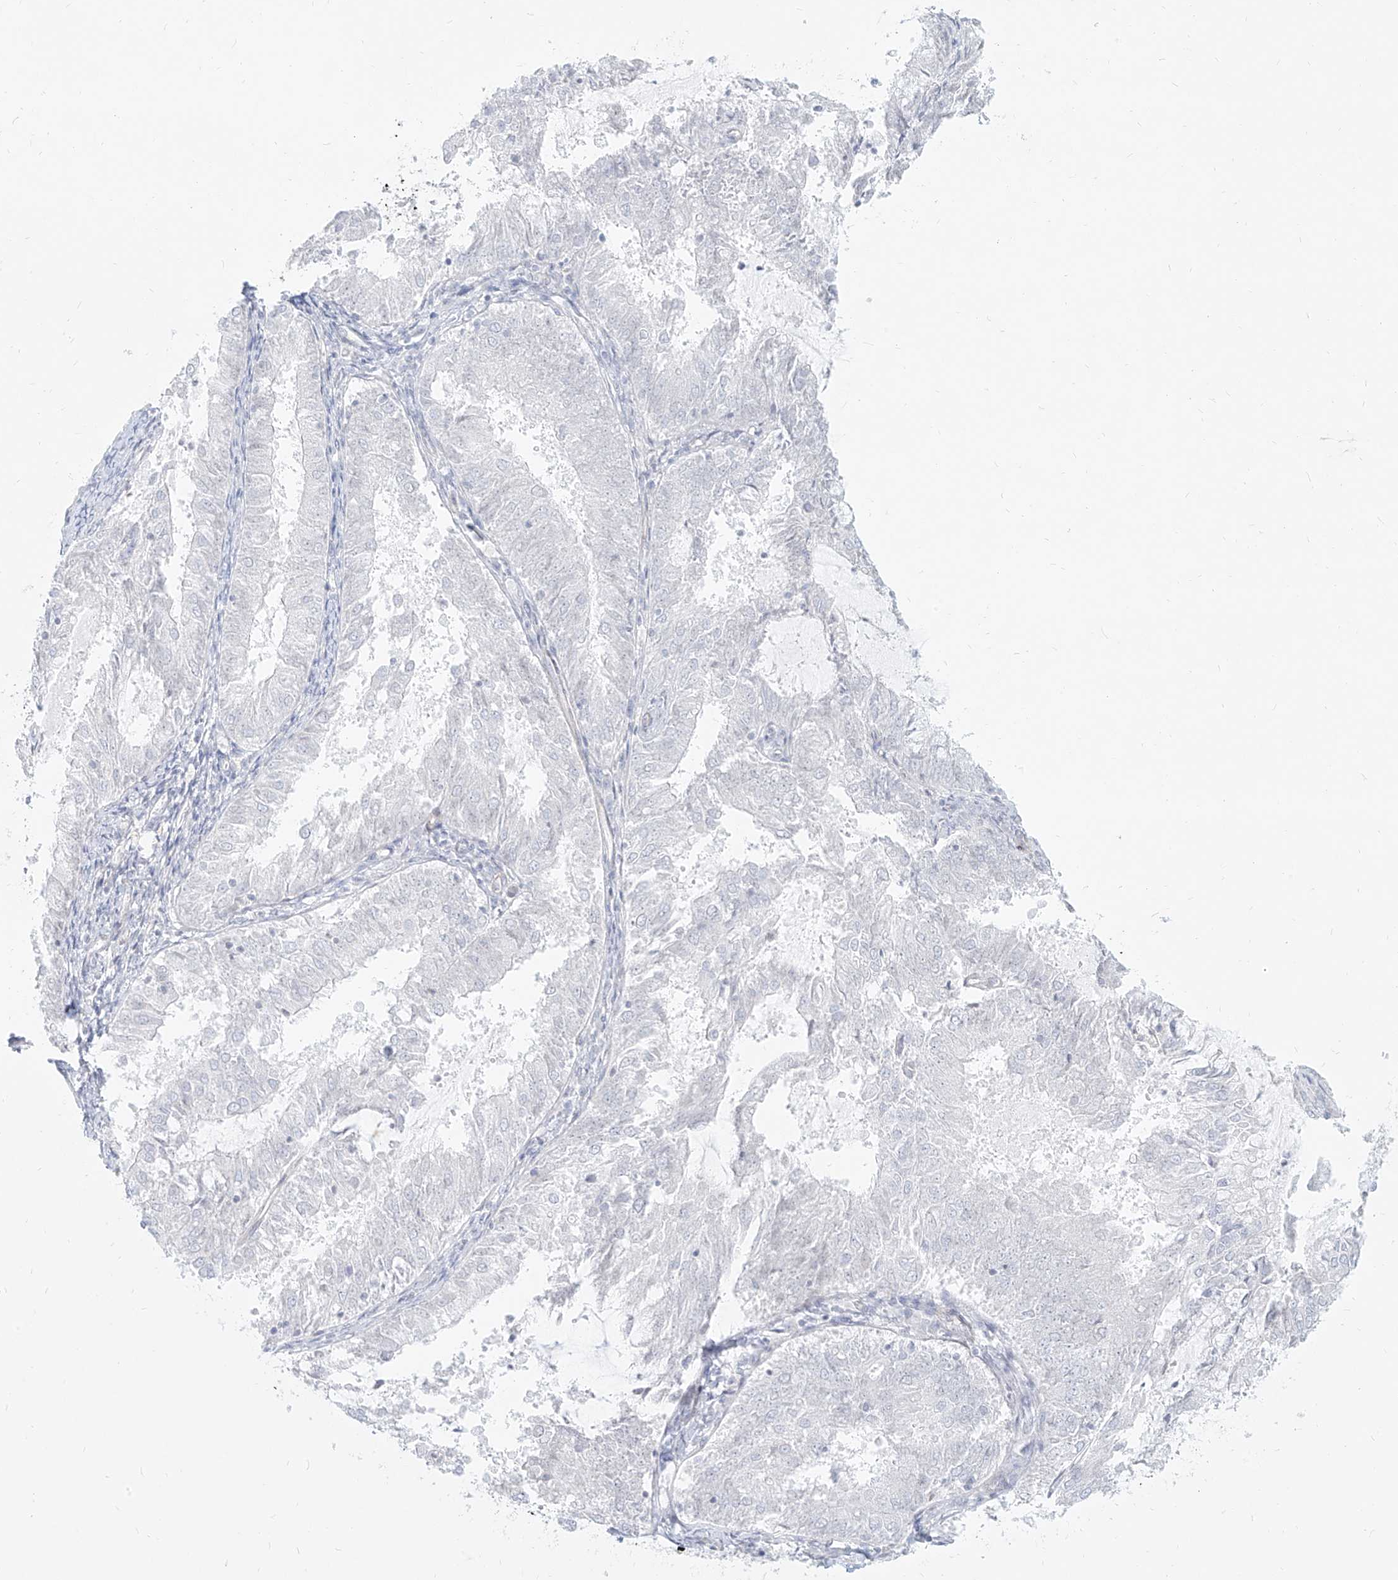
{"staining": {"intensity": "negative", "quantity": "none", "location": "none"}, "tissue": "endometrial cancer", "cell_type": "Tumor cells", "image_type": "cancer", "snomed": [{"axis": "morphology", "description": "Adenocarcinoma, NOS"}, {"axis": "topography", "description": "Endometrium"}], "caption": "Immunohistochemistry (IHC) of endometrial cancer (adenocarcinoma) reveals no expression in tumor cells.", "gene": "ITPKB", "patient": {"sex": "female", "age": 57}}